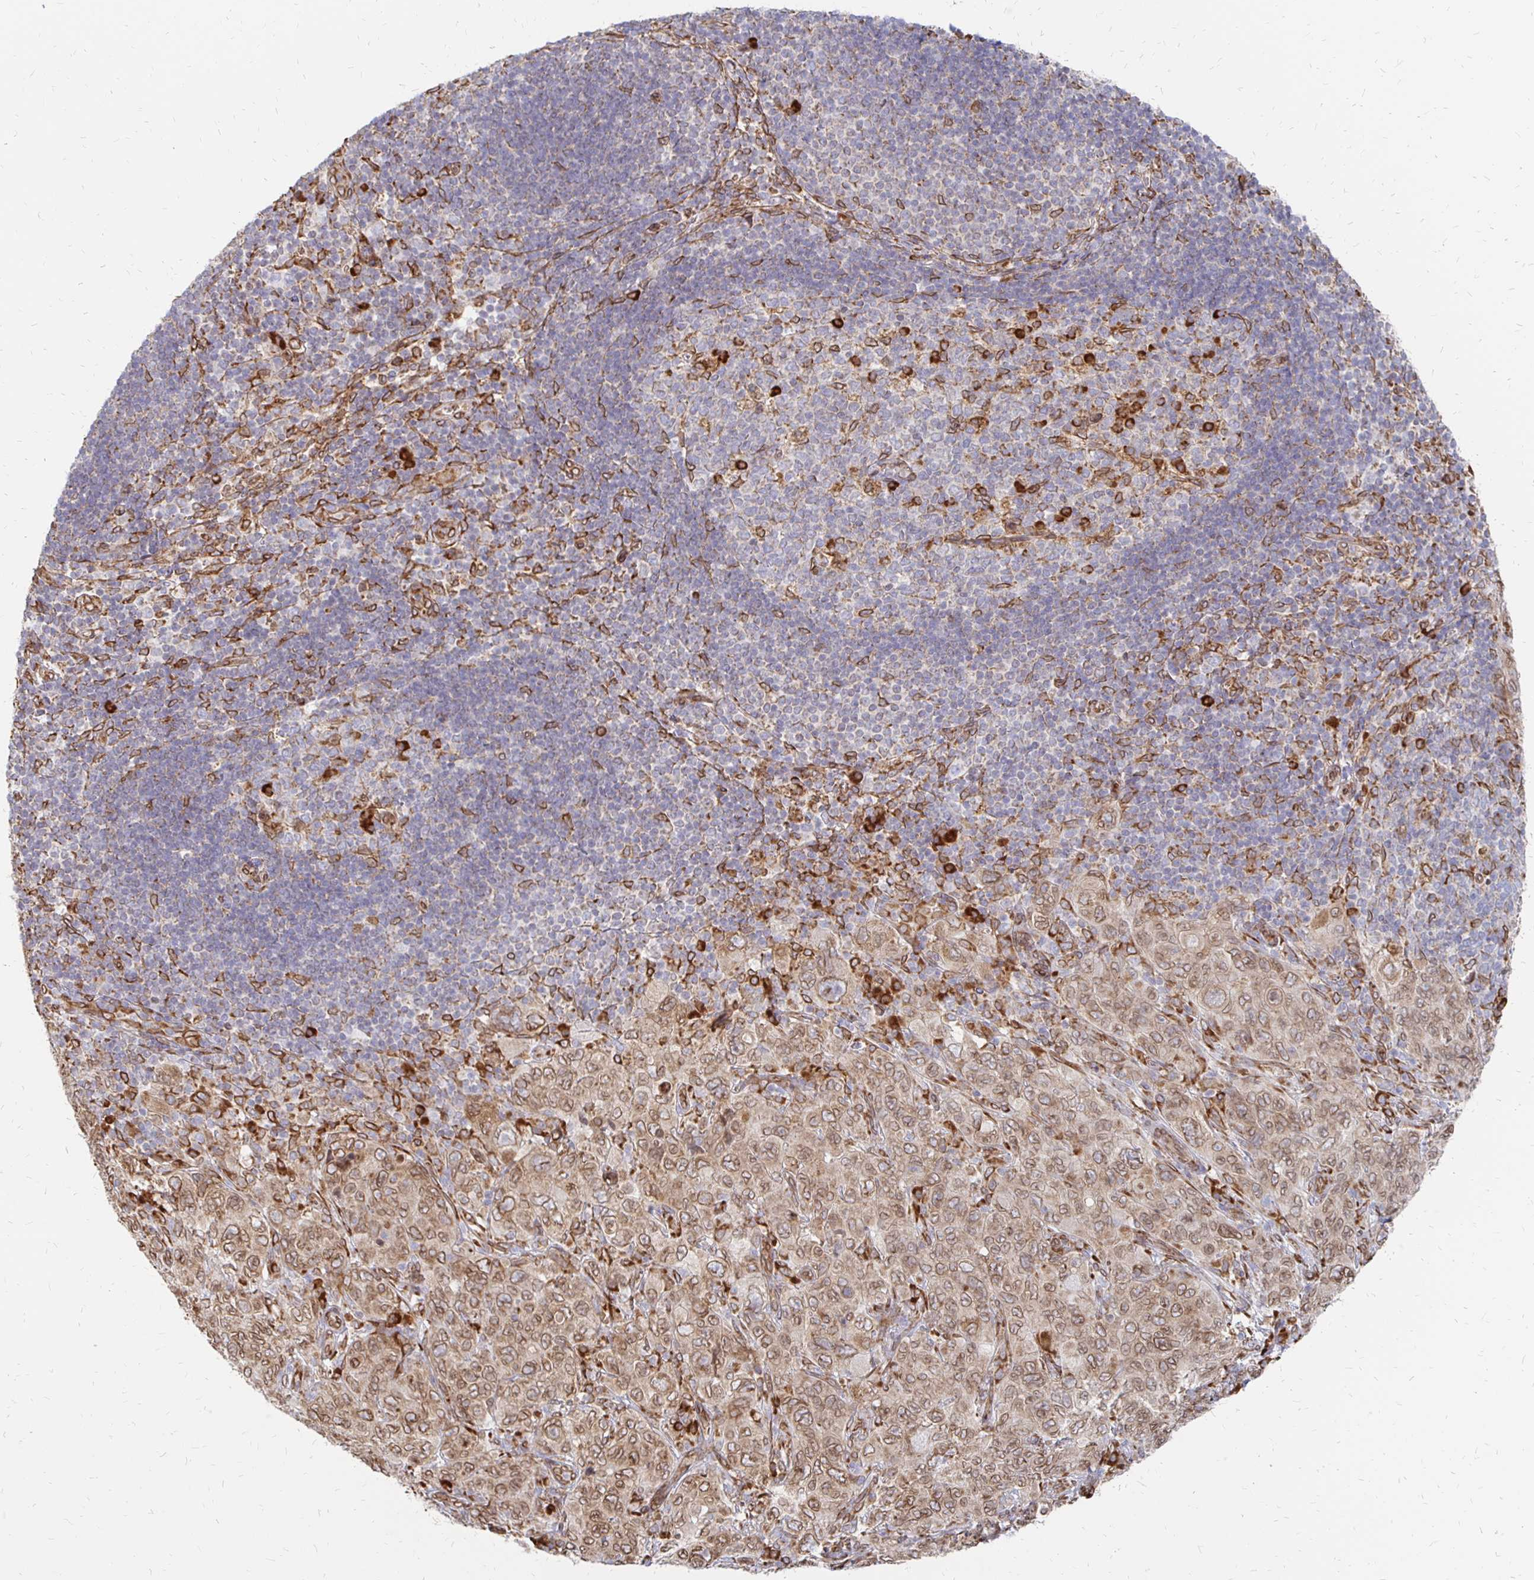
{"staining": {"intensity": "moderate", "quantity": ">75%", "location": "cytoplasmic/membranous,nuclear"}, "tissue": "pancreatic cancer", "cell_type": "Tumor cells", "image_type": "cancer", "snomed": [{"axis": "morphology", "description": "Adenocarcinoma, NOS"}, {"axis": "topography", "description": "Pancreas"}], "caption": "Immunohistochemical staining of human pancreatic adenocarcinoma shows moderate cytoplasmic/membranous and nuclear protein positivity in about >75% of tumor cells. (Stains: DAB (3,3'-diaminobenzidine) in brown, nuclei in blue, Microscopy: brightfield microscopy at high magnification).", "gene": "PELI3", "patient": {"sex": "male", "age": 68}}